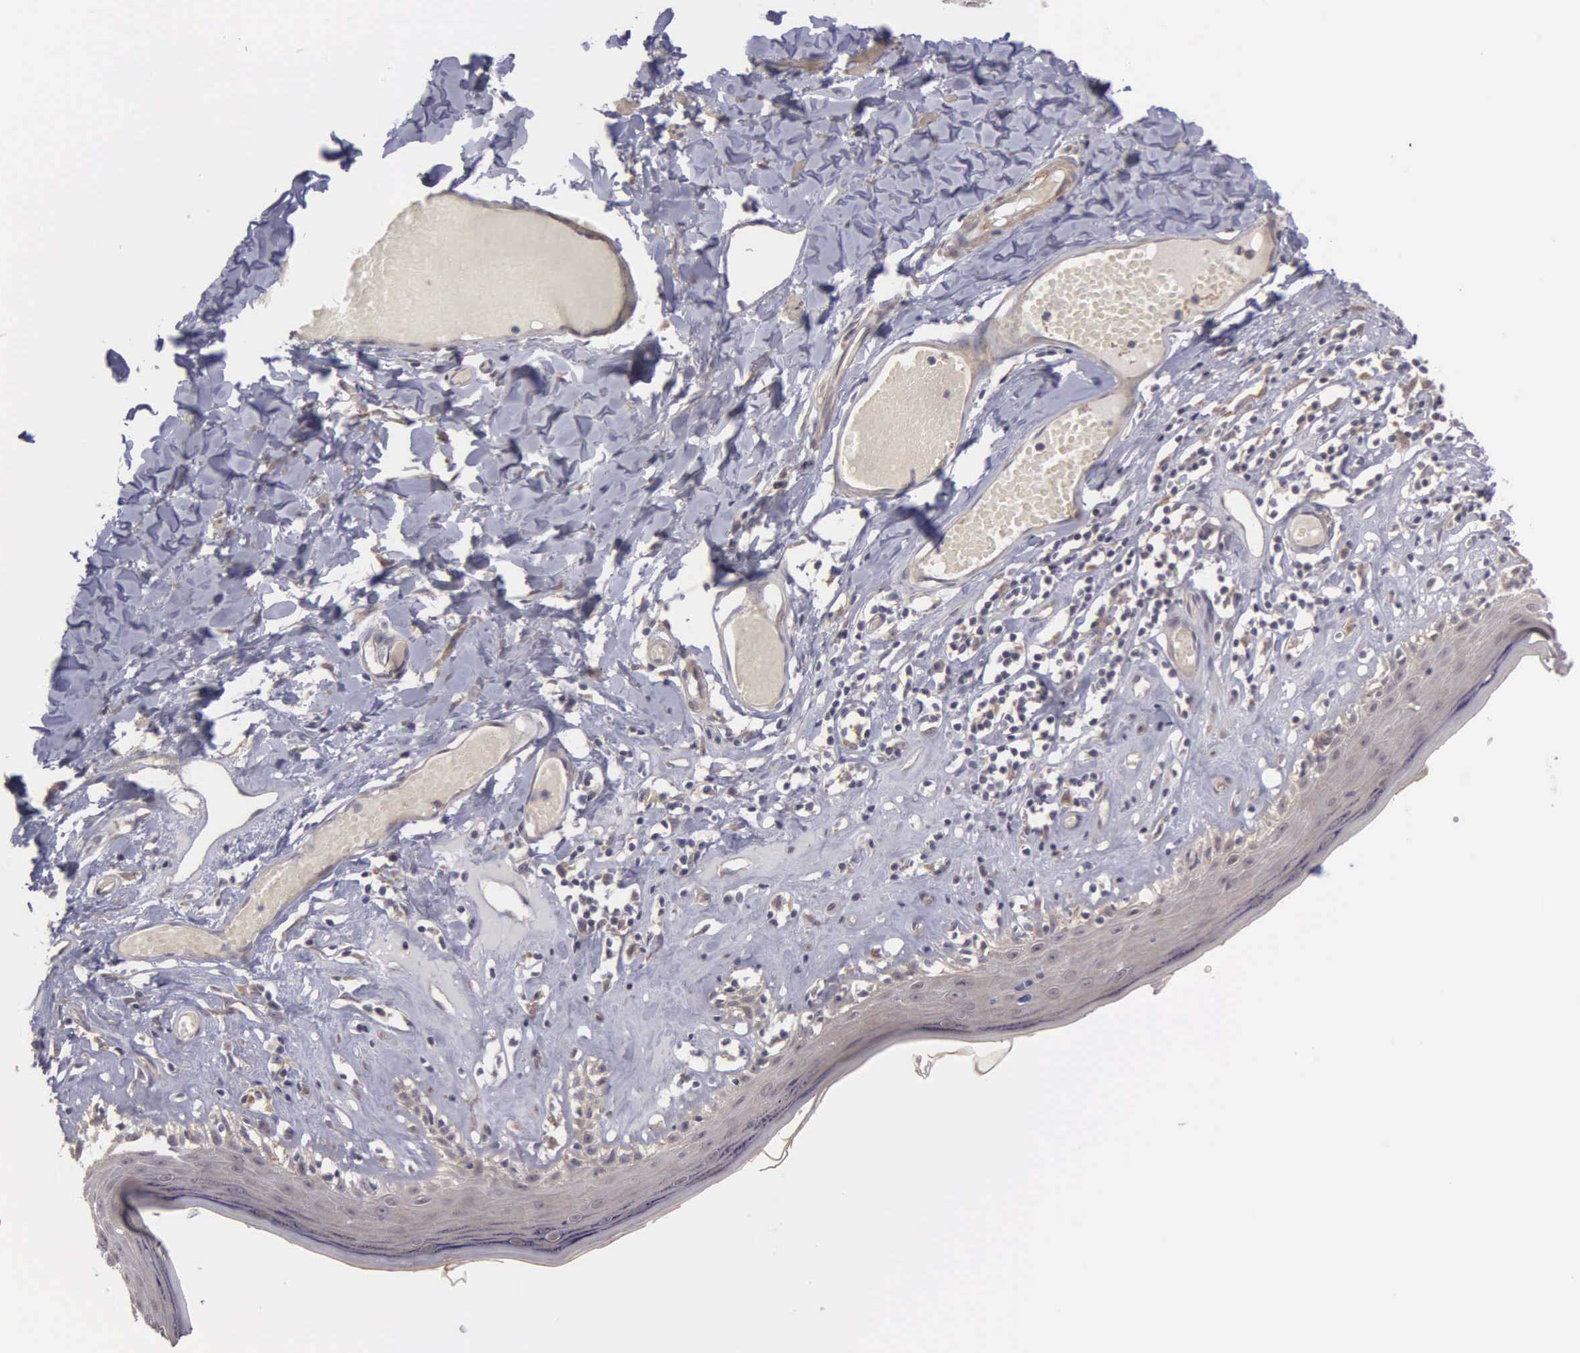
{"staining": {"intensity": "weak", "quantity": "<25%", "location": "cytoplasmic/membranous"}, "tissue": "skin", "cell_type": "Epidermal cells", "image_type": "normal", "snomed": [{"axis": "morphology", "description": "Normal tissue, NOS"}, {"axis": "topography", "description": "Vascular tissue"}, {"axis": "topography", "description": "Vulva"}, {"axis": "topography", "description": "Peripheral nerve tissue"}], "caption": "This is an immunohistochemistry histopathology image of unremarkable skin. There is no expression in epidermal cells.", "gene": "RTL10", "patient": {"sex": "female", "age": 86}}